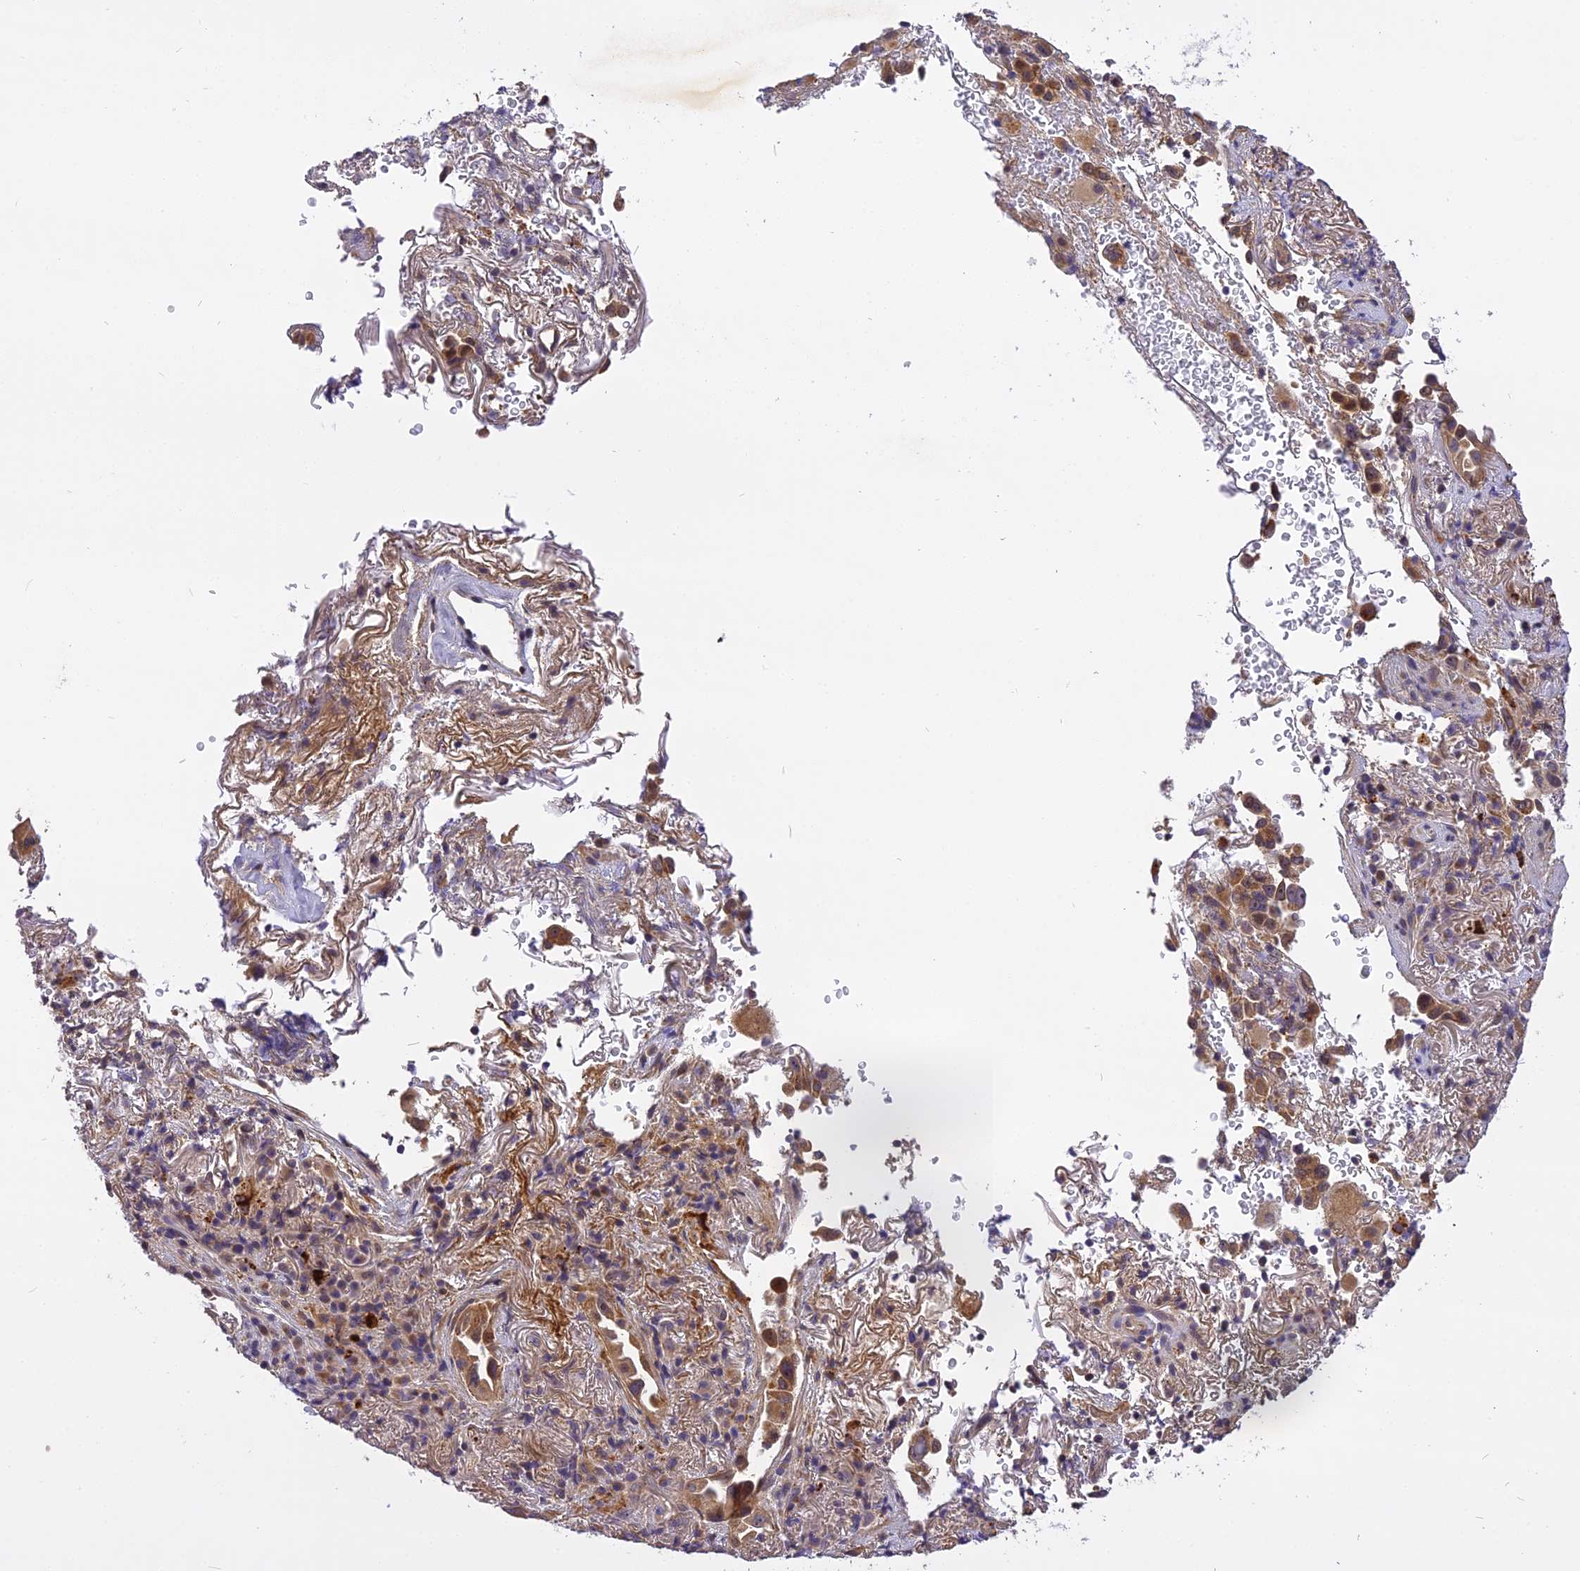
{"staining": {"intensity": "moderate", "quantity": ">75%", "location": "cytoplasmic/membranous"}, "tissue": "lung cancer", "cell_type": "Tumor cells", "image_type": "cancer", "snomed": [{"axis": "morphology", "description": "Adenocarcinoma, NOS"}, {"axis": "topography", "description": "Lung"}], "caption": "This histopathology image shows immunohistochemistry (IHC) staining of lung adenocarcinoma, with medium moderate cytoplasmic/membranous positivity in about >75% of tumor cells.", "gene": "FNIP2", "patient": {"sex": "female", "age": 69}}